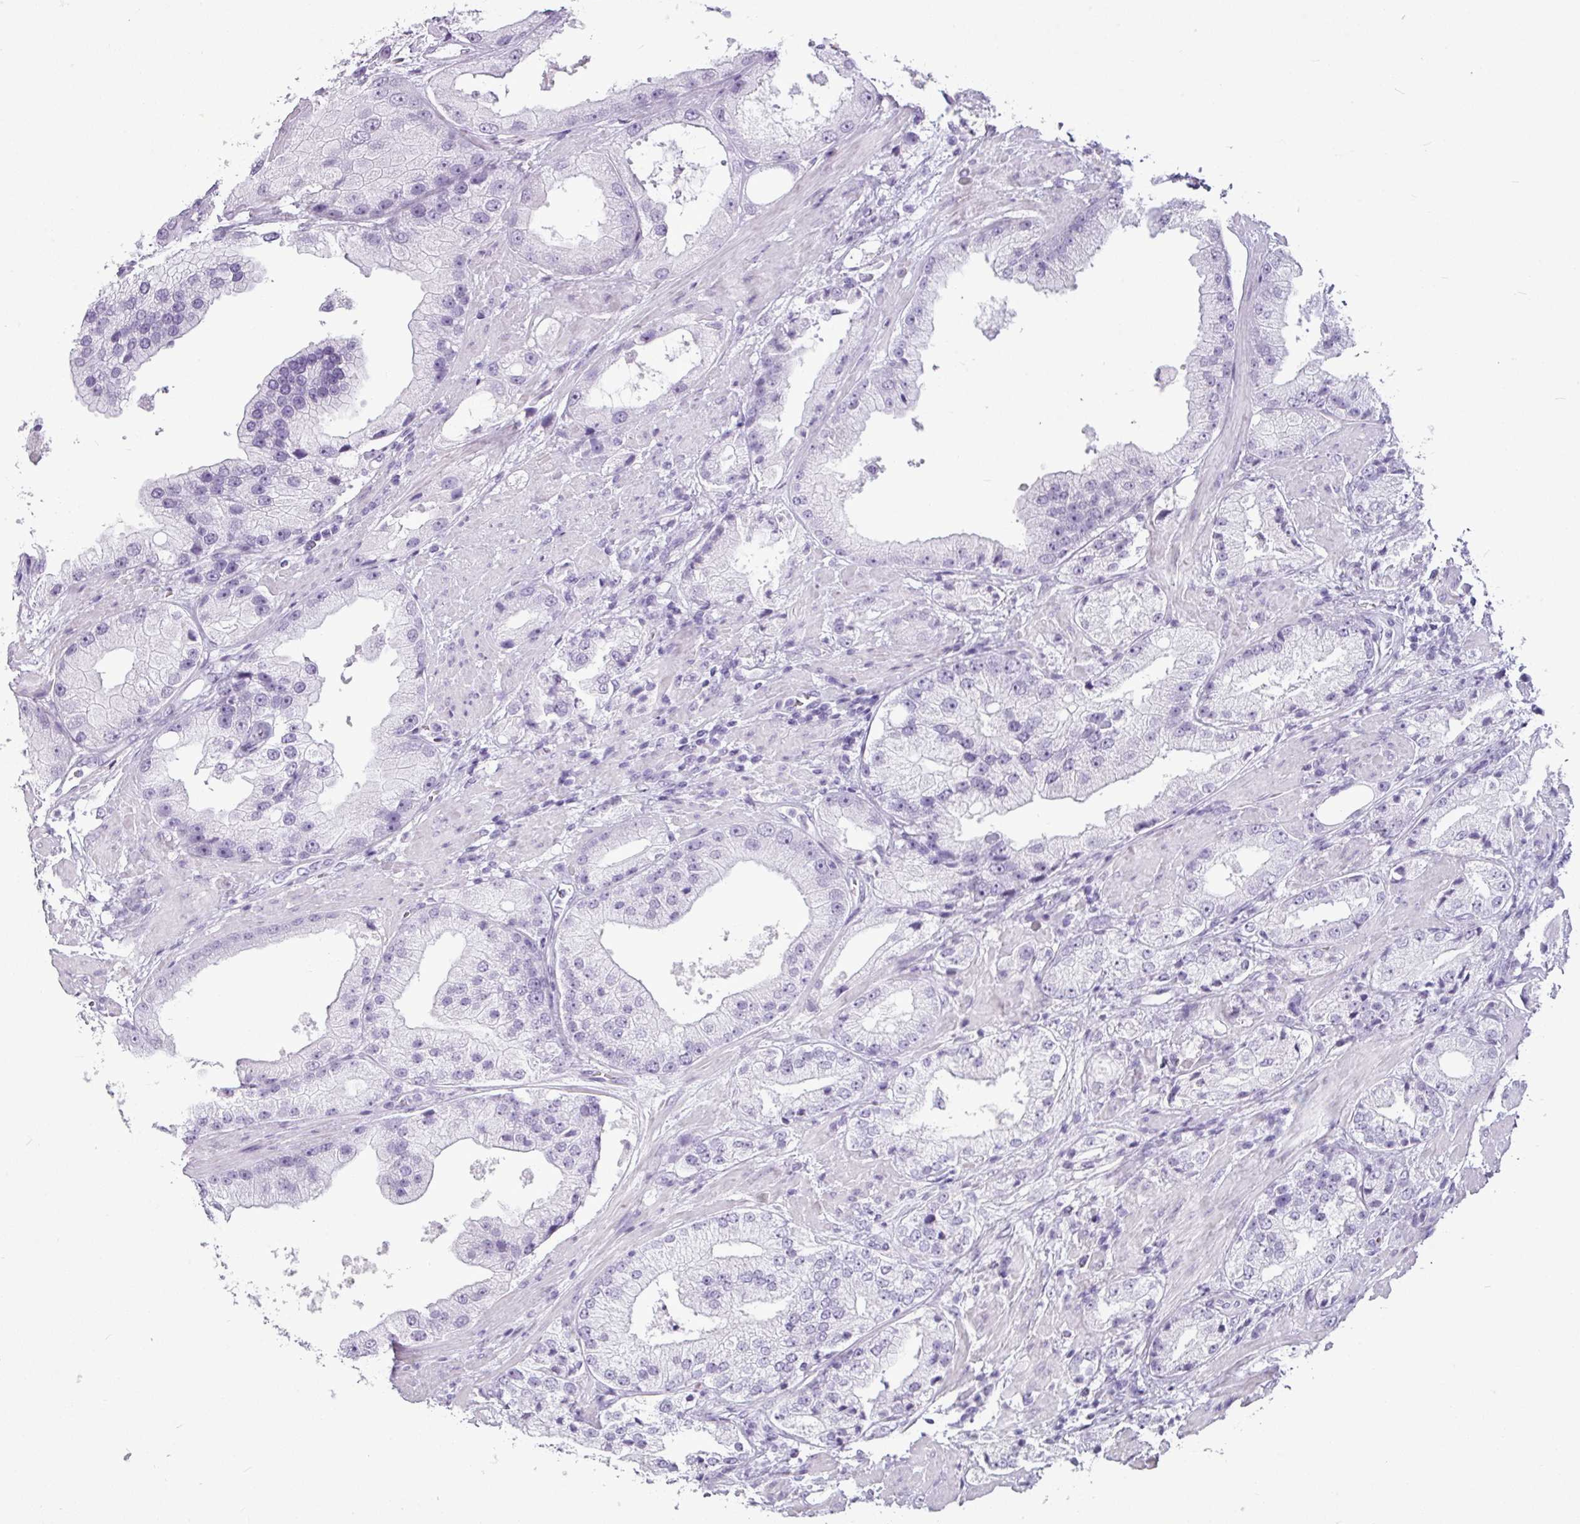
{"staining": {"intensity": "negative", "quantity": "none", "location": "none"}, "tissue": "prostate cancer", "cell_type": "Tumor cells", "image_type": "cancer", "snomed": [{"axis": "morphology", "description": "Adenocarcinoma, Low grade"}, {"axis": "topography", "description": "Prostate"}], "caption": "Protein analysis of prostate cancer shows no significant positivity in tumor cells.", "gene": "AMY1B", "patient": {"sex": "male", "age": 67}}